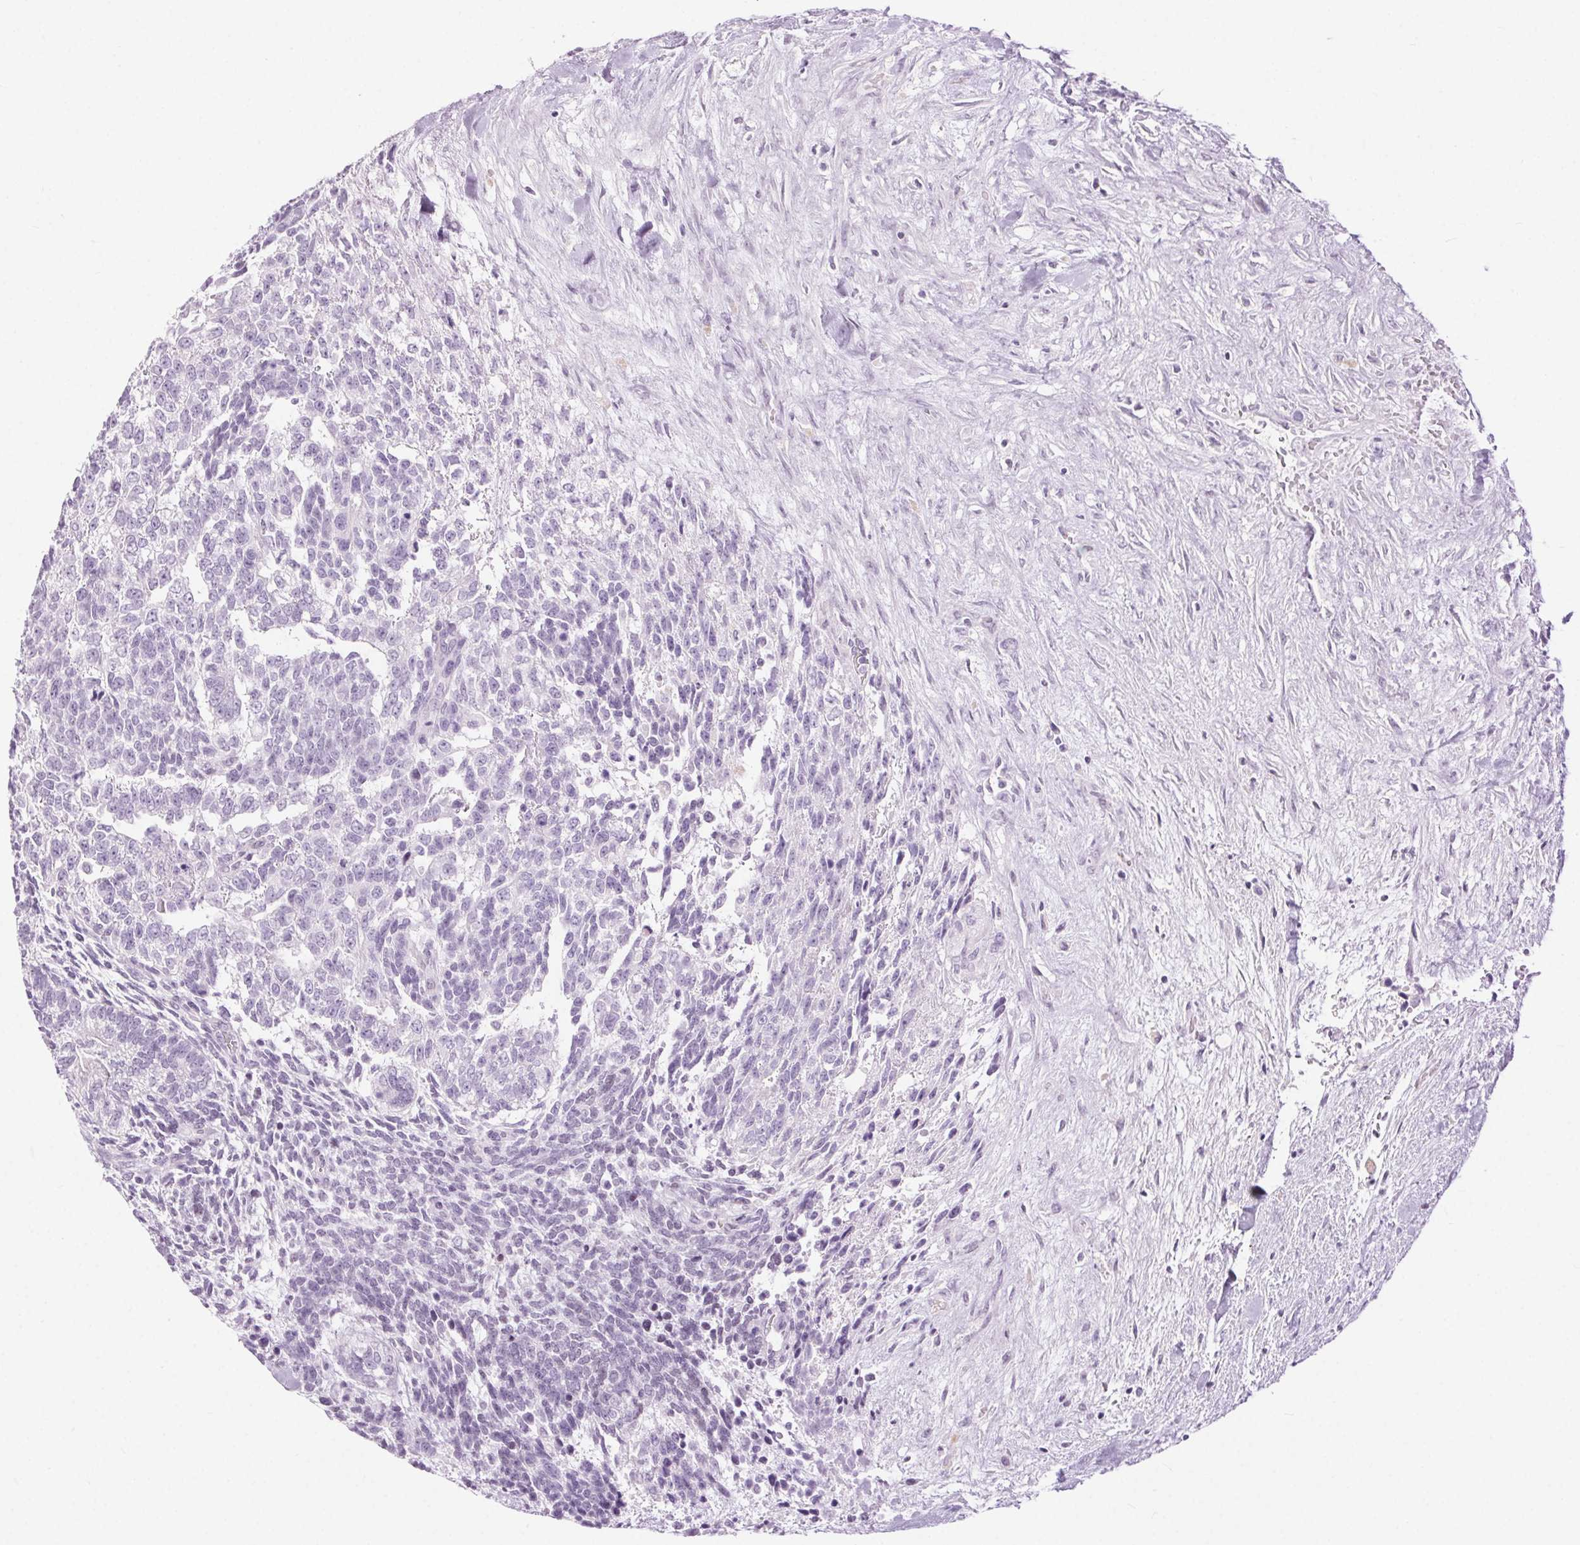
{"staining": {"intensity": "negative", "quantity": "none", "location": "none"}, "tissue": "testis cancer", "cell_type": "Tumor cells", "image_type": "cancer", "snomed": [{"axis": "morphology", "description": "Carcinoma, Embryonal, NOS"}, {"axis": "topography", "description": "Testis"}], "caption": "Image shows no significant protein expression in tumor cells of testis cancer (embryonal carcinoma).", "gene": "BEND2", "patient": {"sex": "male", "age": 23}}